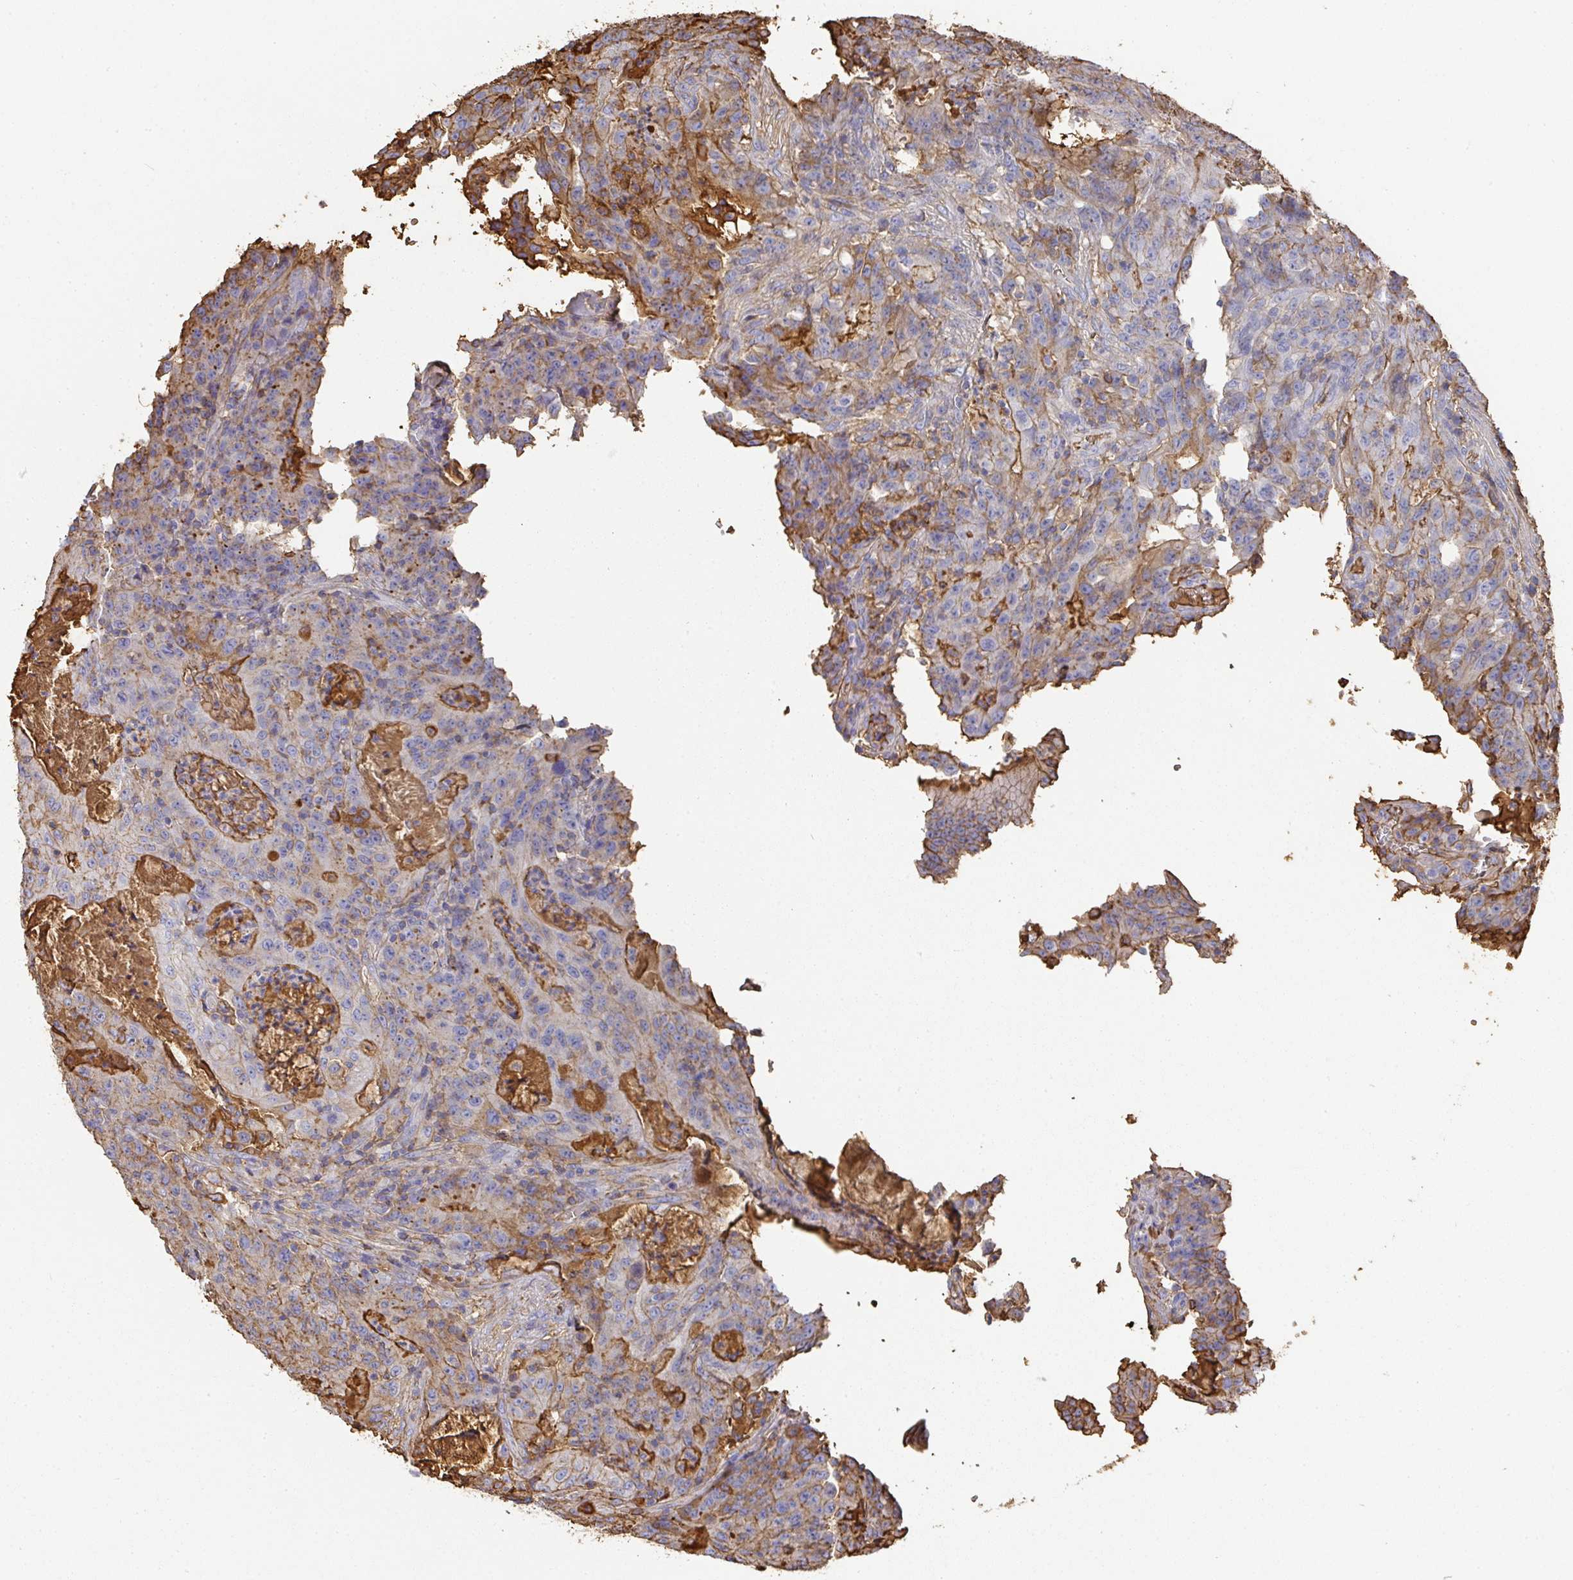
{"staining": {"intensity": "weak", "quantity": "<25%", "location": "cytoplasmic/membranous"}, "tissue": "colorectal cancer", "cell_type": "Tumor cells", "image_type": "cancer", "snomed": [{"axis": "morphology", "description": "Adenocarcinoma, NOS"}, {"axis": "topography", "description": "Colon"}], "caption": "The image reveals no significant staining in tumor cells of adenocarcinoma (colorectal).", "gene": "ALB", "patient": {"sex": "male", "age": 83}}